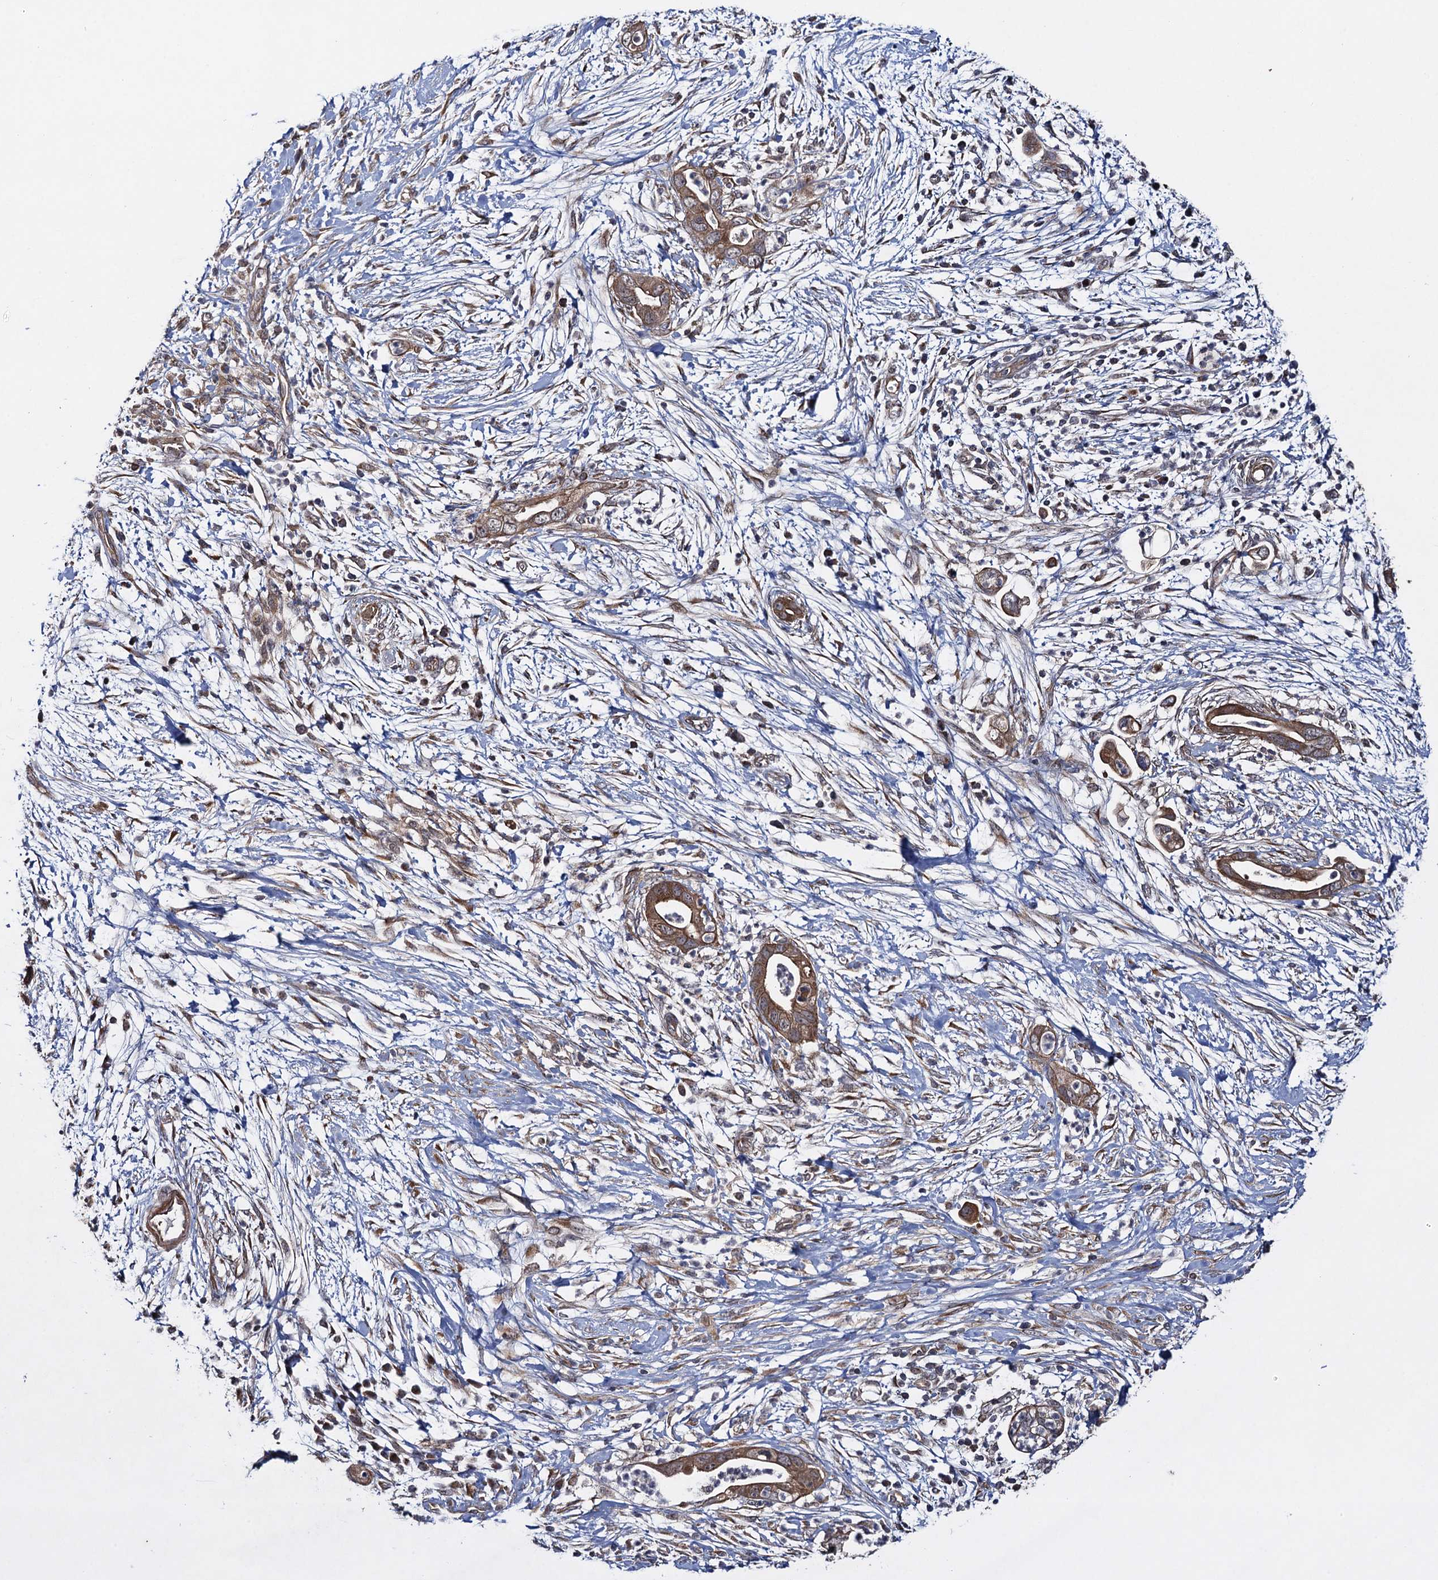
{"staining": {"intensity": "moderate", "quantity": ">75%", "location": "cytoplasmic/membranous"}, "tissue": "pancreatic cancer", "cell_type": "Tumor cells", "image_type": "cancer", "snomed": [{"axis": "morphology", "description": "Adenocarcinoma, NOS"}, {"axis": "topography", "description": "Pancreas"}], "caption": "Protein expression analysis of pancreatic cancer shows moderate cytoplasmic/membranous positivity in about >75% of tumor cells. Using DAB (3,3'-diaminobenzidine) (brown) and hematoxylin (blue) stains, captured at high magnification using brightfield microscopy.", "gene": "HAUS1", "patient": {"sex": "male", "age": 75}}